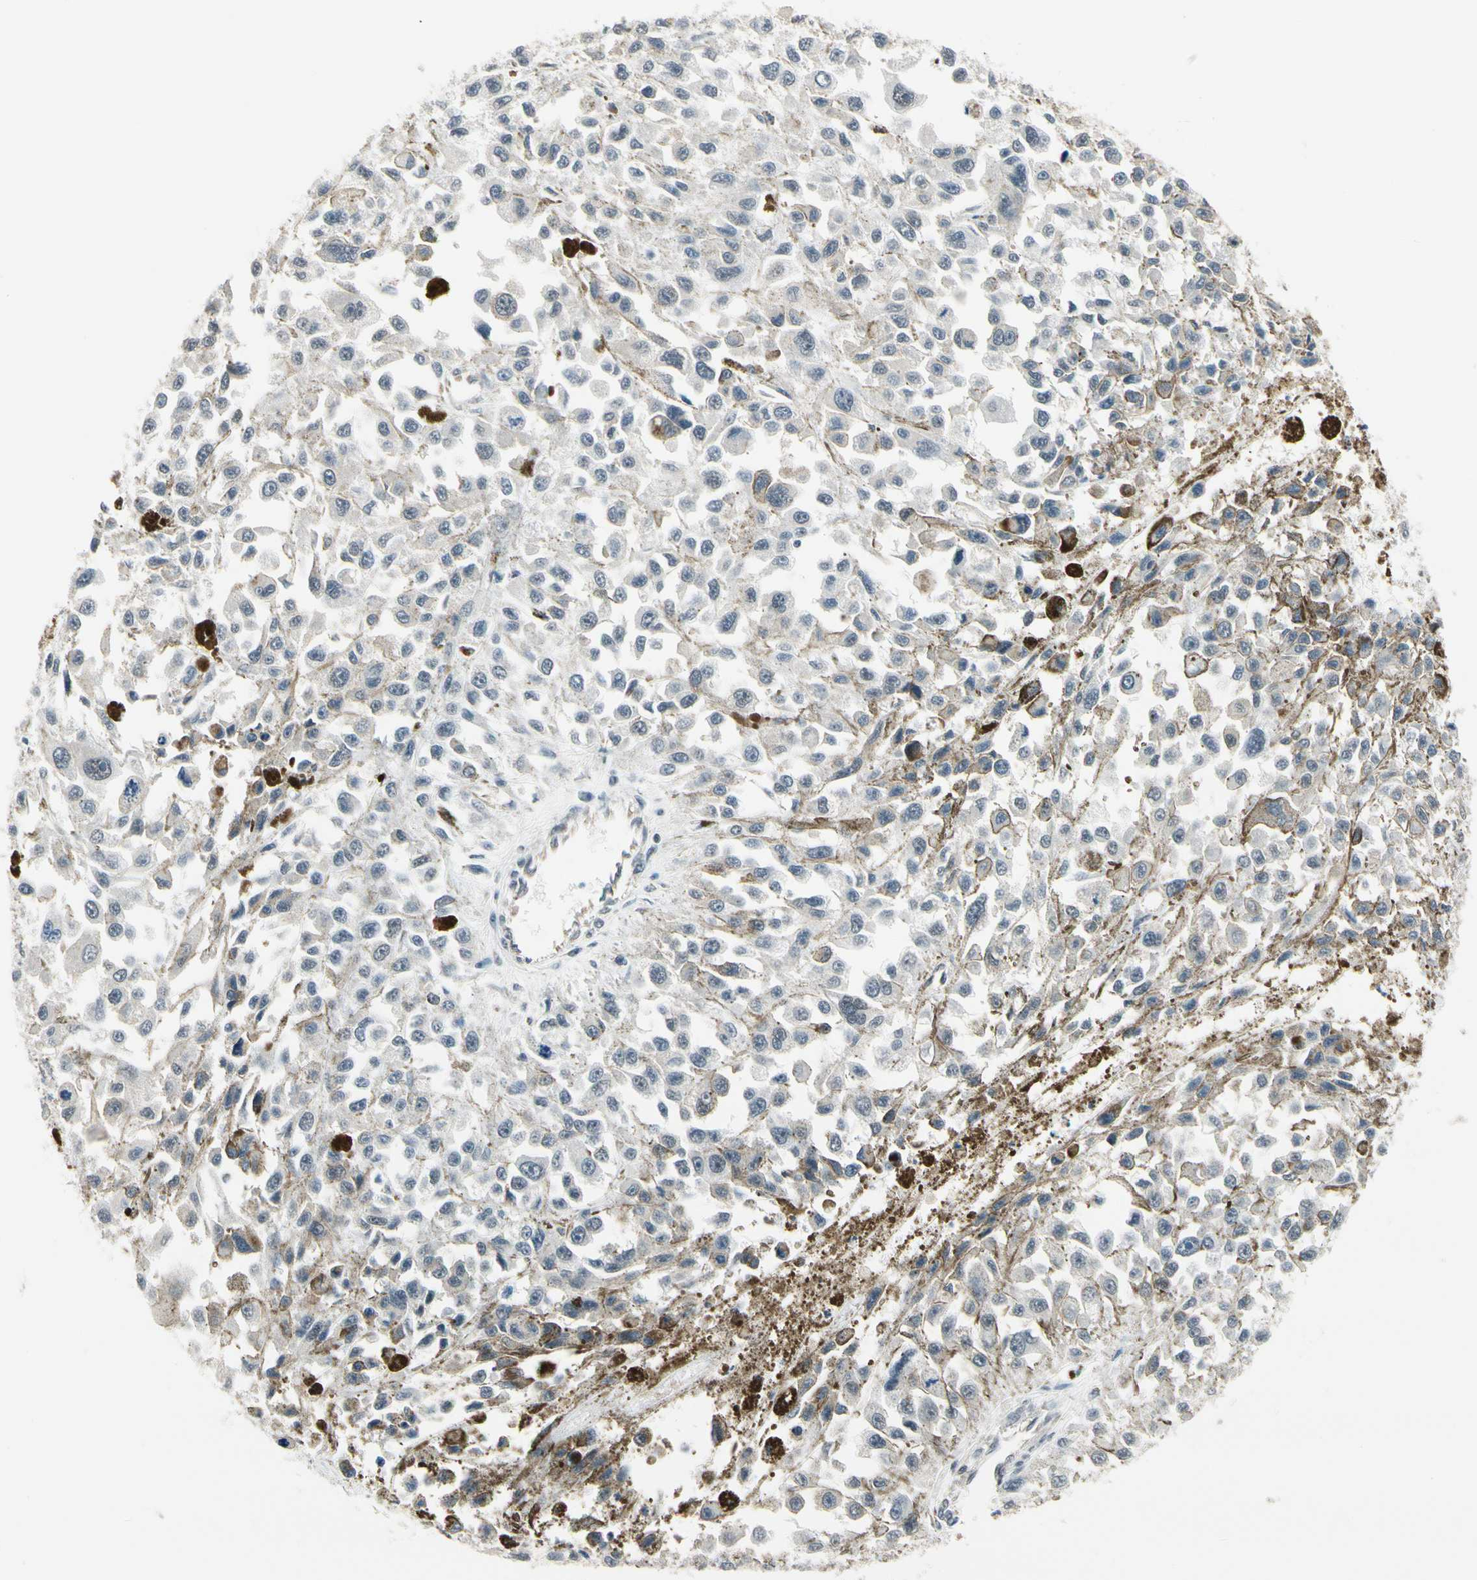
{"staining": {"intensity": "negative", "quantity": "none", "location": "none"}, "tissue": "melanoma", "cell_type": "Tumor cells", "image_type": "cancer", "snomed": [{"axis": "morphology", "description": "Malignant melanoma, Metastatic site"}, {"axis": "topography", "description": "Lymph node"}], "caption": "Tumor cells are negative for protein expression in human malignant melanoma (metastatic site). The staining is performed using DAB brown chromogen with nuclei counter-stained in using hematoxylin.", "gene": "TAF12", "patient": {"sex": "male", "age": 59}}